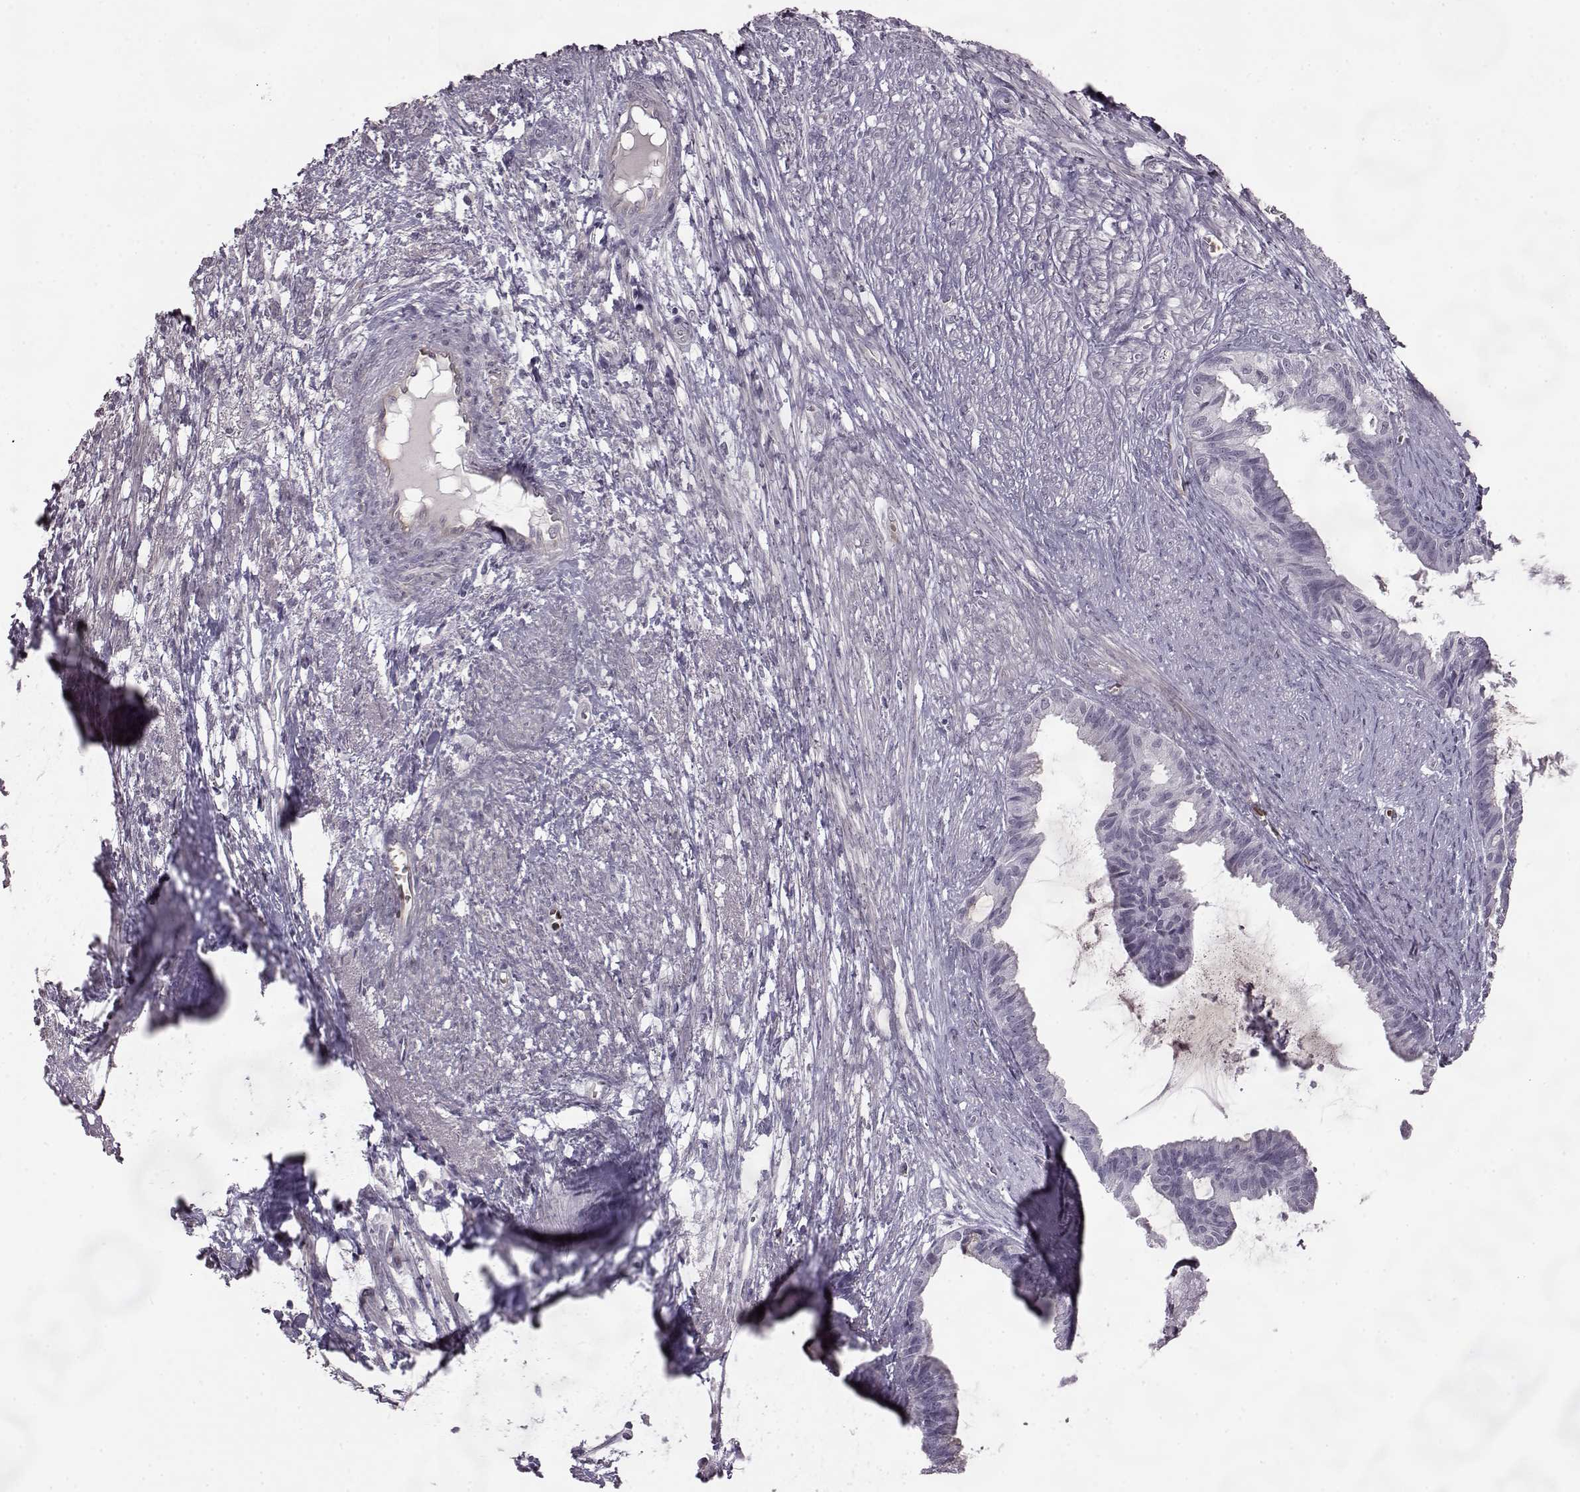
{"staining": {"intensity": "negative", "quantity": "none", "location": "none"}, "tissue": "endometrial cancer", "cell_type": "Tumor cells", "image_type": "cancer", "snomed": [{"axis": "morphology", "description": "Adenocarcinoma, NOS"}, {"axis": "topography", "description": "Endometrium"}], "caption": "A photomicrograph of endometrial adenocarcinoma stained for a protein shows no brown staining in tumor cells. (Stains: DAB (3,3'-diaminobenzidine) IHC with hematoxylin counter stain, Microscopy: brightfield microscopy at high magnification).", "gene": "PROP1", "patient": {"sex": "female", "age": 86}}